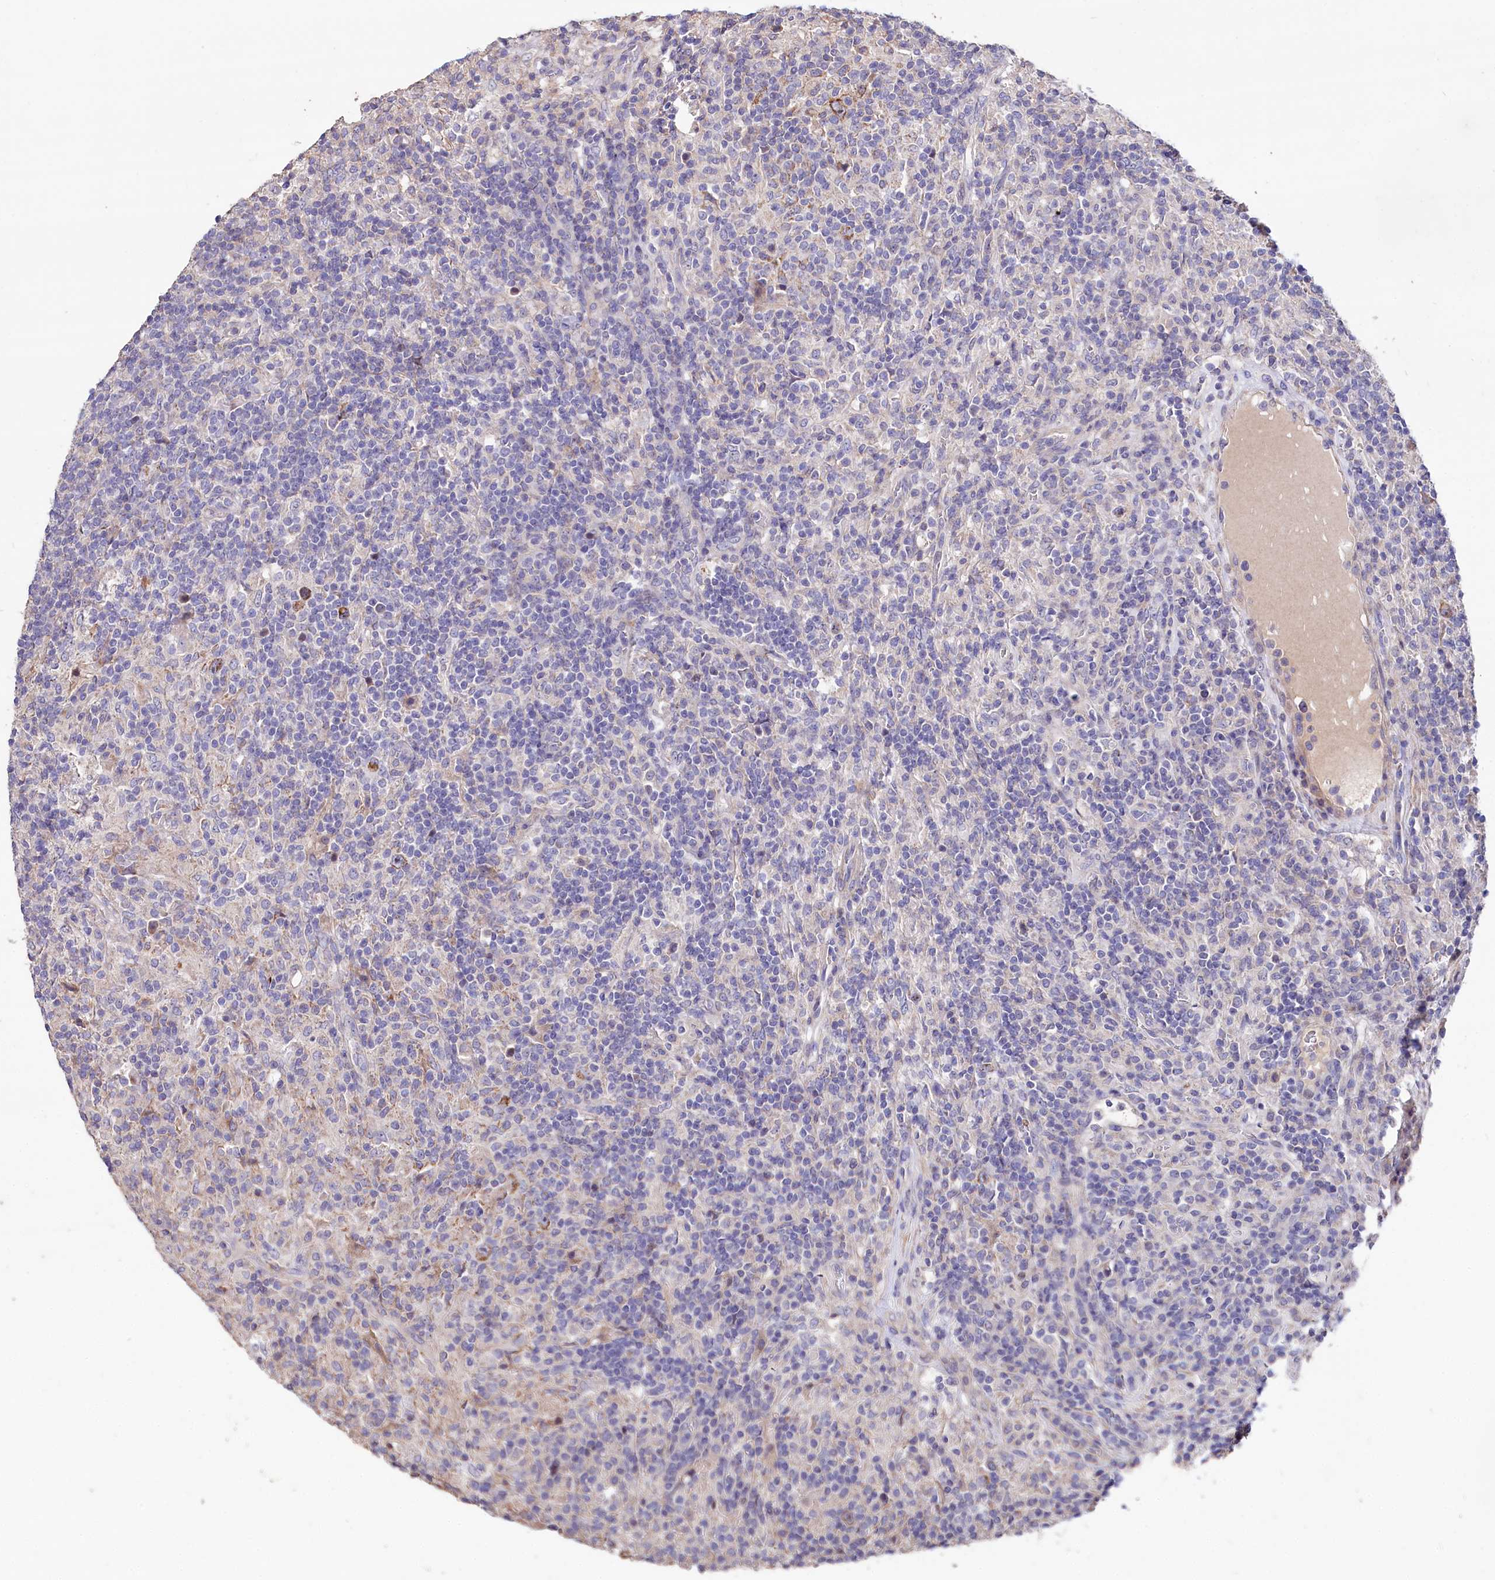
{"staining": {"intensity": "moderate", "quantity": ">75%", "location": "cytoplasmic/membranous"}, "tissue": "lymphoma", "cell_type": "Tumor cells", "image_type": "cancer", "snomed": [{"axis": "morphology", "description": "Hodgkin's disease, NOS"}, {"axis": "topography", "description": "Lymph node"}], "caption": "Immunohistochemistry micrograph of neoplastic tissue: Hodgkin's disease stained using IHC reveals medium levels of moderate protein expression localized specifically in the cytoplasmic/membranous of tumor cells, appearing as a cytoplasmic/membranous brown color.", "gene": "RPUSD3", "patient": {"sex": "male", "age": 70}}